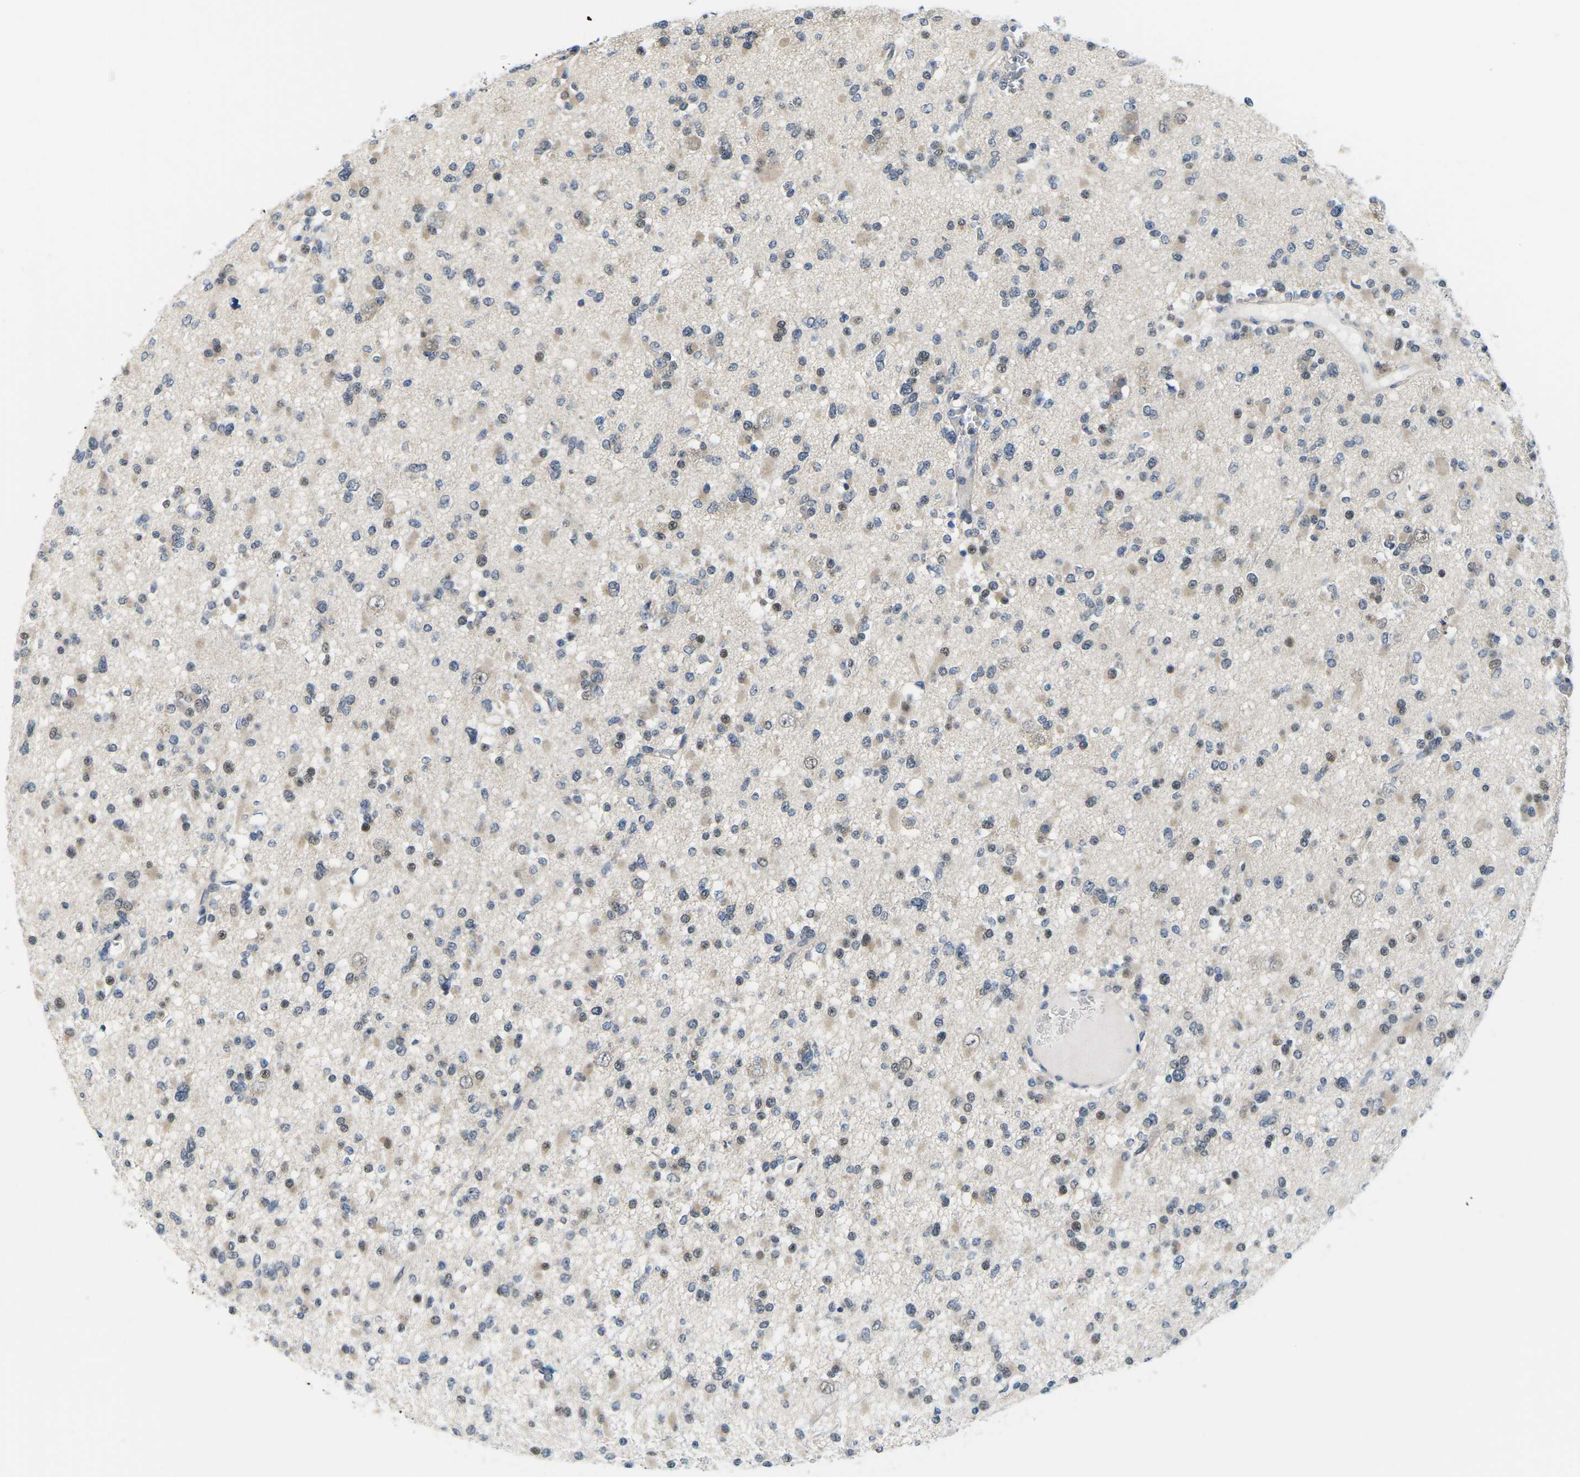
{"staining": {"intensity": "weak", "quantity": "<25%", "location": "nuclear"}, "tissue": "glioma", "cell_type": "Tumor cells", "image_type": "cancer", "snomed": [{"axis": "morphology", "description": "Glioma, malignant, Low grade"}, {"axis": "topography", "description": "Brain"}], "caption": "Immunohistochemistry (IHC) photomicrograph of human glioma stained for a protein (brown), which shows no expression in tumor cells.", "gene": "UBA7", "patient": {"sex": "female", "age": 22}}